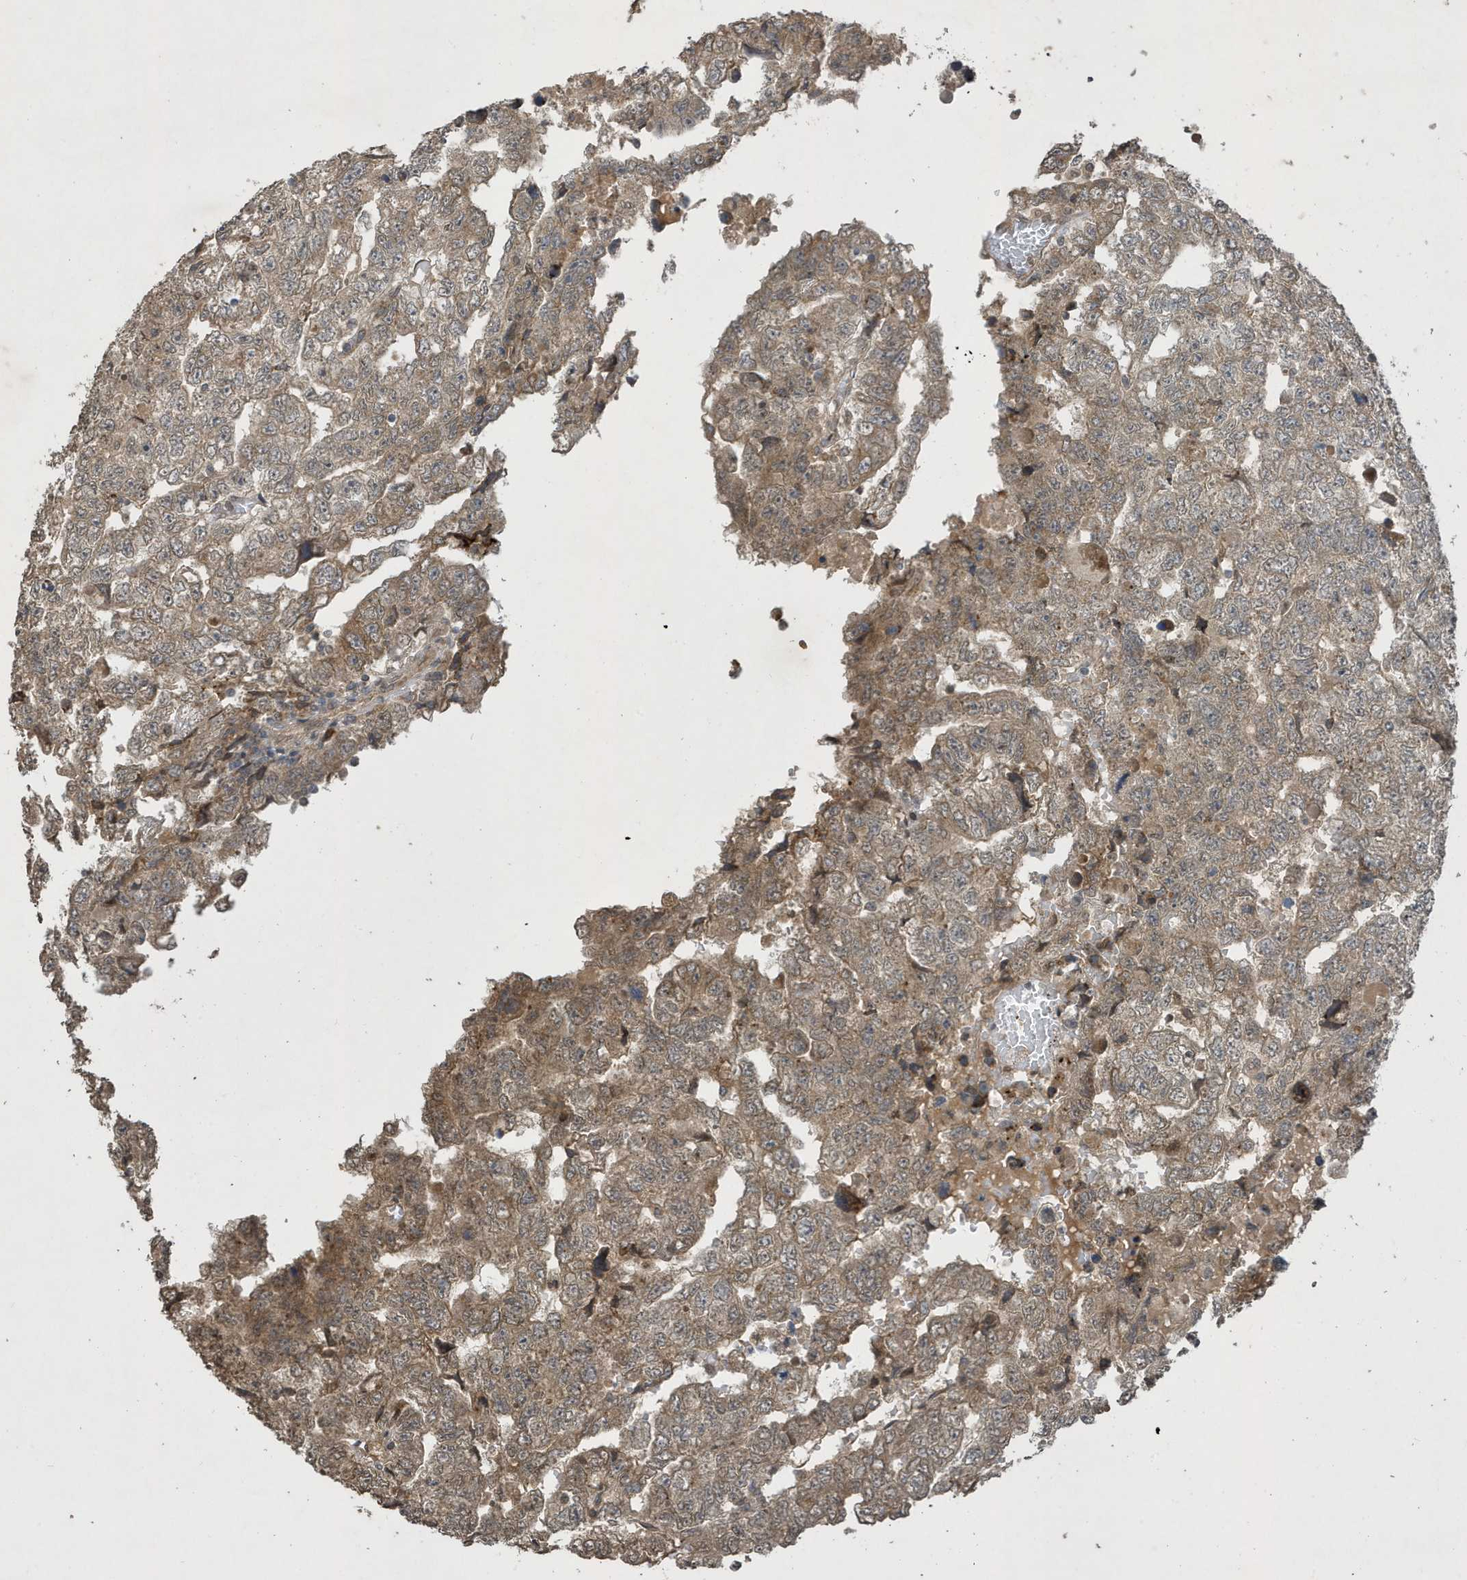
{"staining": {"intensity": "moderate", "quantity": ">75%", "location": "cytoplasmic/membranous"}, "tissue": "testis cancer", "cell_type": "Tumor cells", "image_type": "cancer", "snomed": [{"axis": "morphology", "description": "Carcinoma, Embryonal, NOS"}, {"axis": "topography", "description": "Testis"}], "caption": "A brown stain shows moderate cytoplasmic/membranous staining of a protein in testis embryonal carcinoma tumor cells. Using DAB (brown) and hematoxylin (blue) stains, captured at high magnification using brightfield microscopy.", "gene": "STX10", "patient": {"sex": "male", "age": 36}}